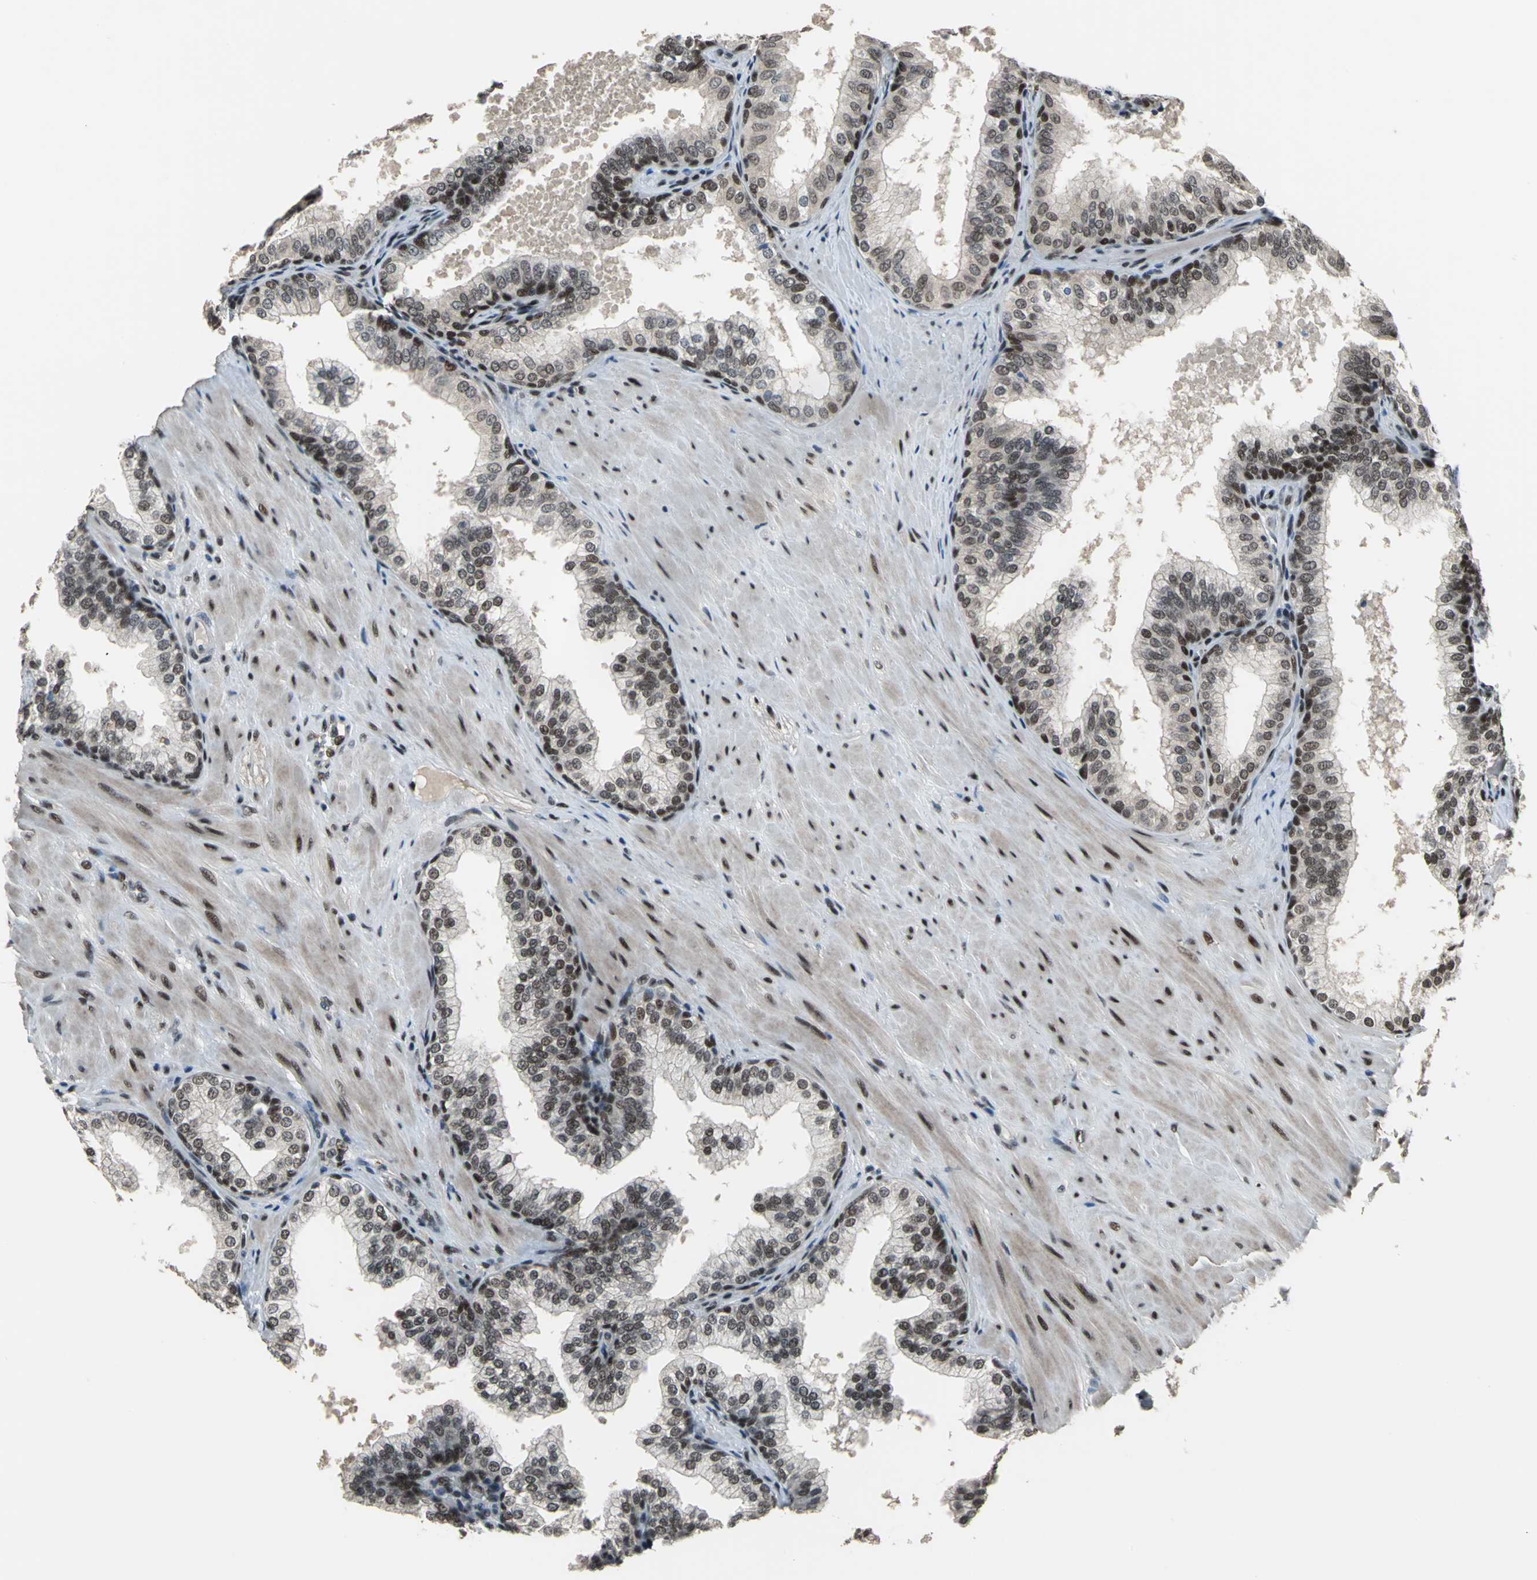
{"staining": {"intensity": "moderate", "quantity": "25%-75%", "location": "nuclear"}, "tissue": "prostate", "cell_type": "Glandular cells", "image_type": "normal", "snomed": [{"axis": "morphology", "description": "Normal tissue, NOS"}, {"axis": "topography", "description": "Prostate"}], "caption": "Immunohistochemistry (IHC) (DAB (3,3'-diaminobenzidine)) staining of benign prostate exhibits moderate nuclear protein positivity in approximately 25%-75% of glandular cells. The staining is performed using DAB (3,3'-diaminobenzidine) brown chromogen to label protein expression. The nuclei are counter-stained blue using hematoxylin.", "gene": "ELF2", "patient": {"sex": "male", "age": 60}}